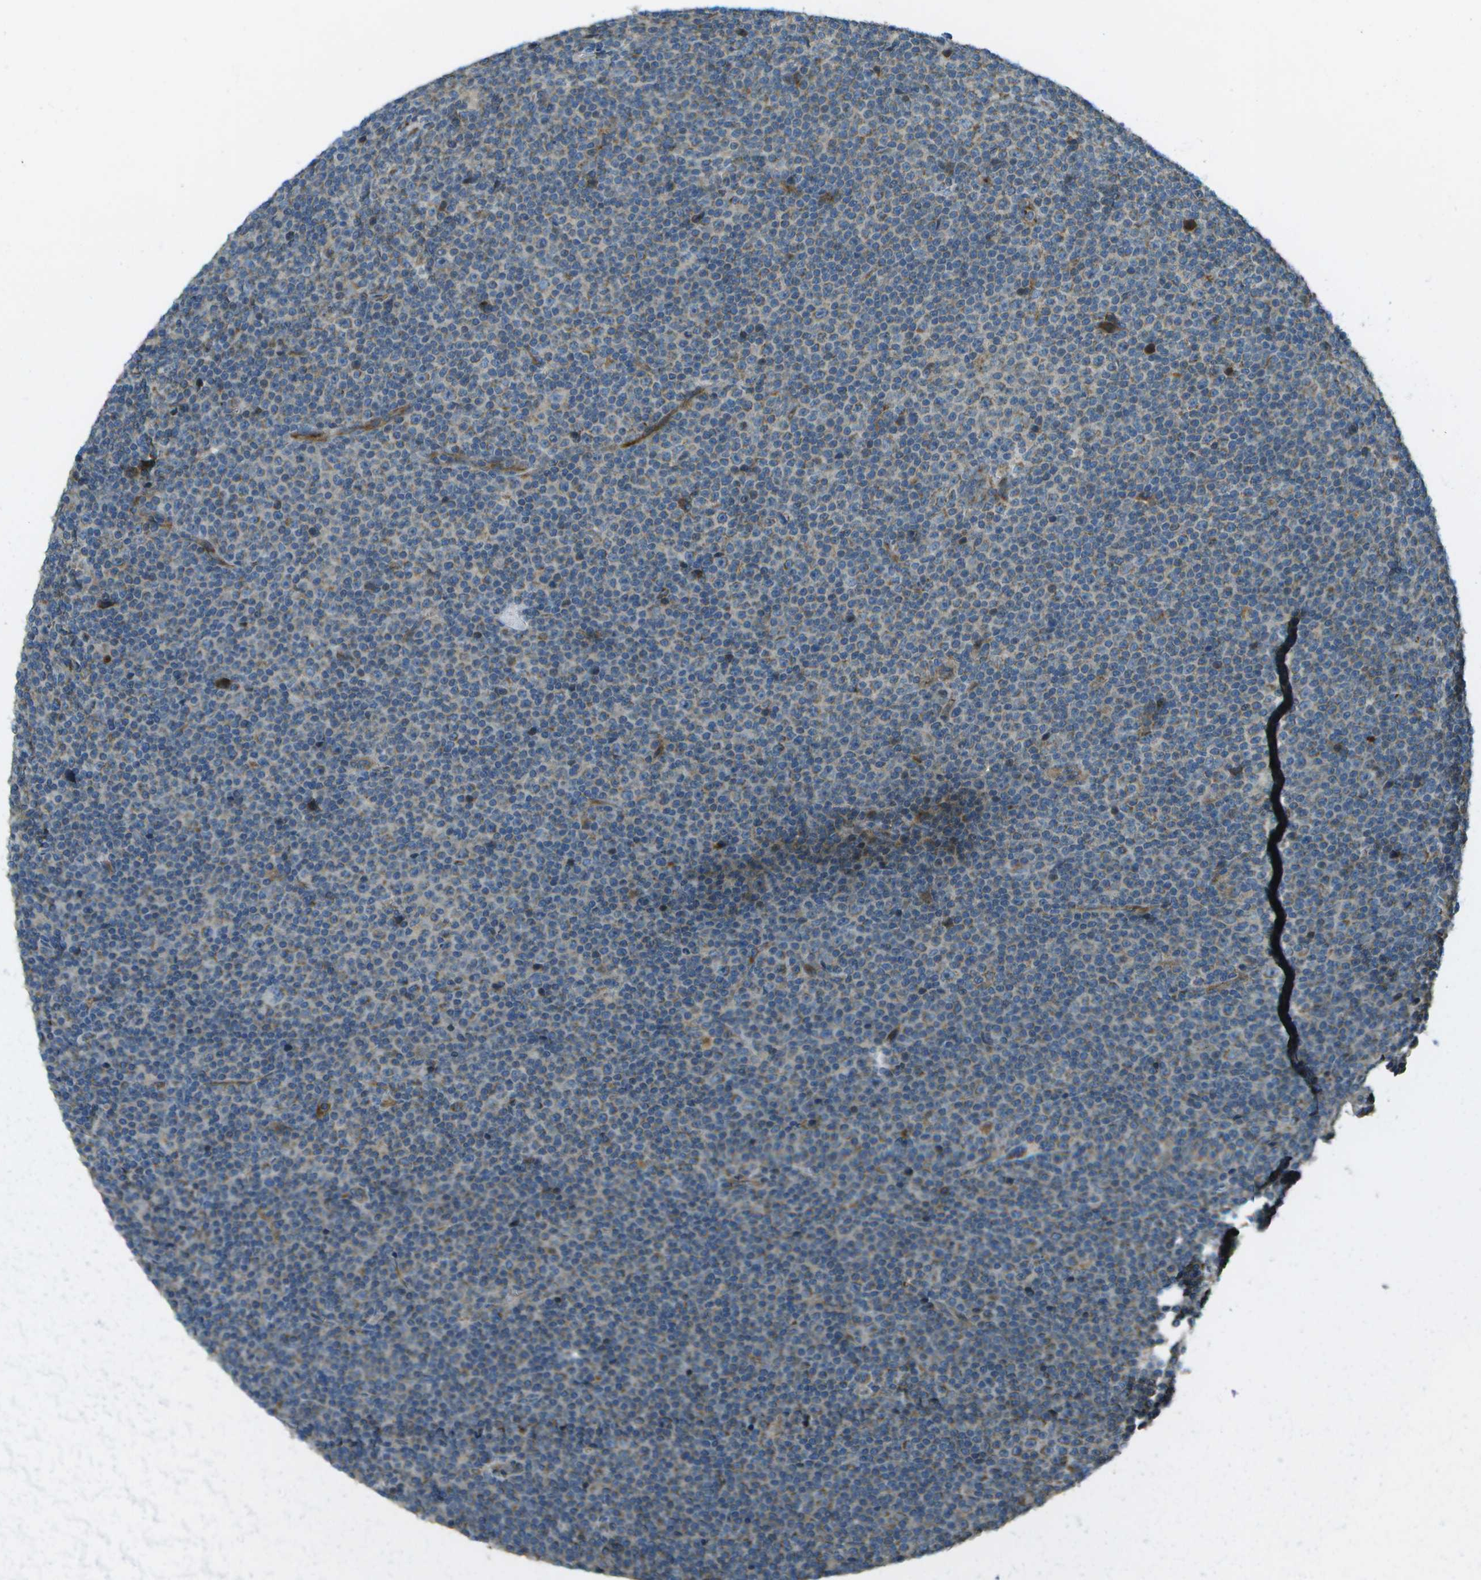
{"staining": {"intensity": "moderate", "quantity": "<25%", "location": "cytoplasmic/membranous"}, "tissue": "lymphoma", "cell_type": "Tumor cells", "image_type": "cancer", "snomed": [{"axis": "morphology", "description": "Malignant lymphoma, non-Hodgkin's type, Low grade"}, {"axis": "topography", "description": "Lymph node"}], "caption": "About <25% of tumor cells in low-grade malignant lymphoma, non-Hodgkin's type exhibit moderate cytoplasmic/membranous protein positivity as visualized by brown immunohistochemical staining.", "gene": "PXYLP1", "patient": {"sex": "female", "age": 67}}